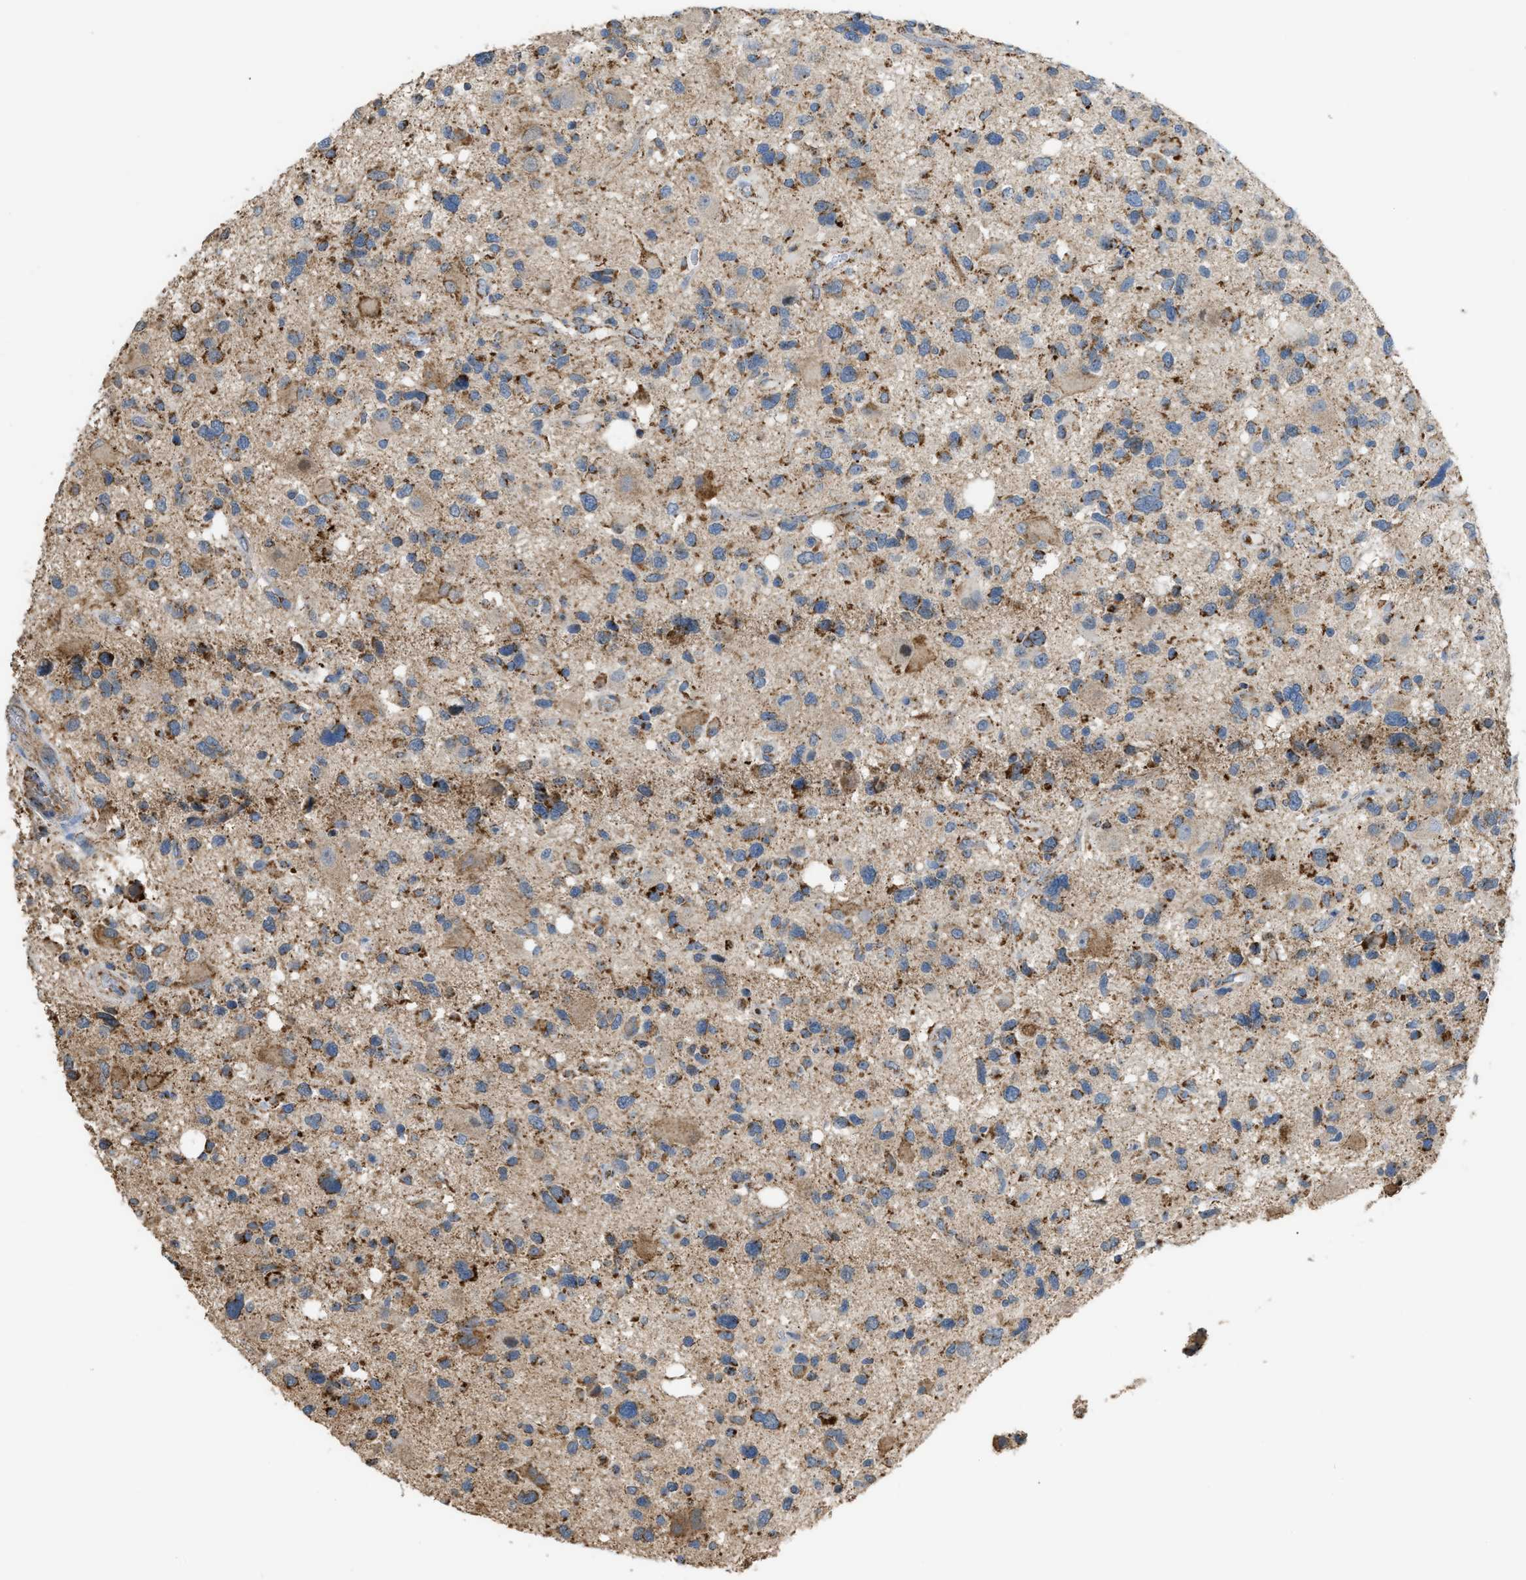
{"staining": {"intensity": "moderate", "quantity": "25%-75%", "location": "cytoplasmic/membranous"}, "tissue": "glioma", "cell_type": "Tumor cells", "image_type": "cancer", "snomed": [{"axis": "morphology", "description": "Glioma, malignant, High grade"}, {"axis": "topography", "description": "Brain"}], "caption": "Malignant glioma (high-grade) was stained to show a protein in brown. There is medium levels of moderate cytoplasmic/membranous expression in about 25%-75% of tumor cells.", "gene": "ETFB", "patient": {"sex": "male", "age": 33}}